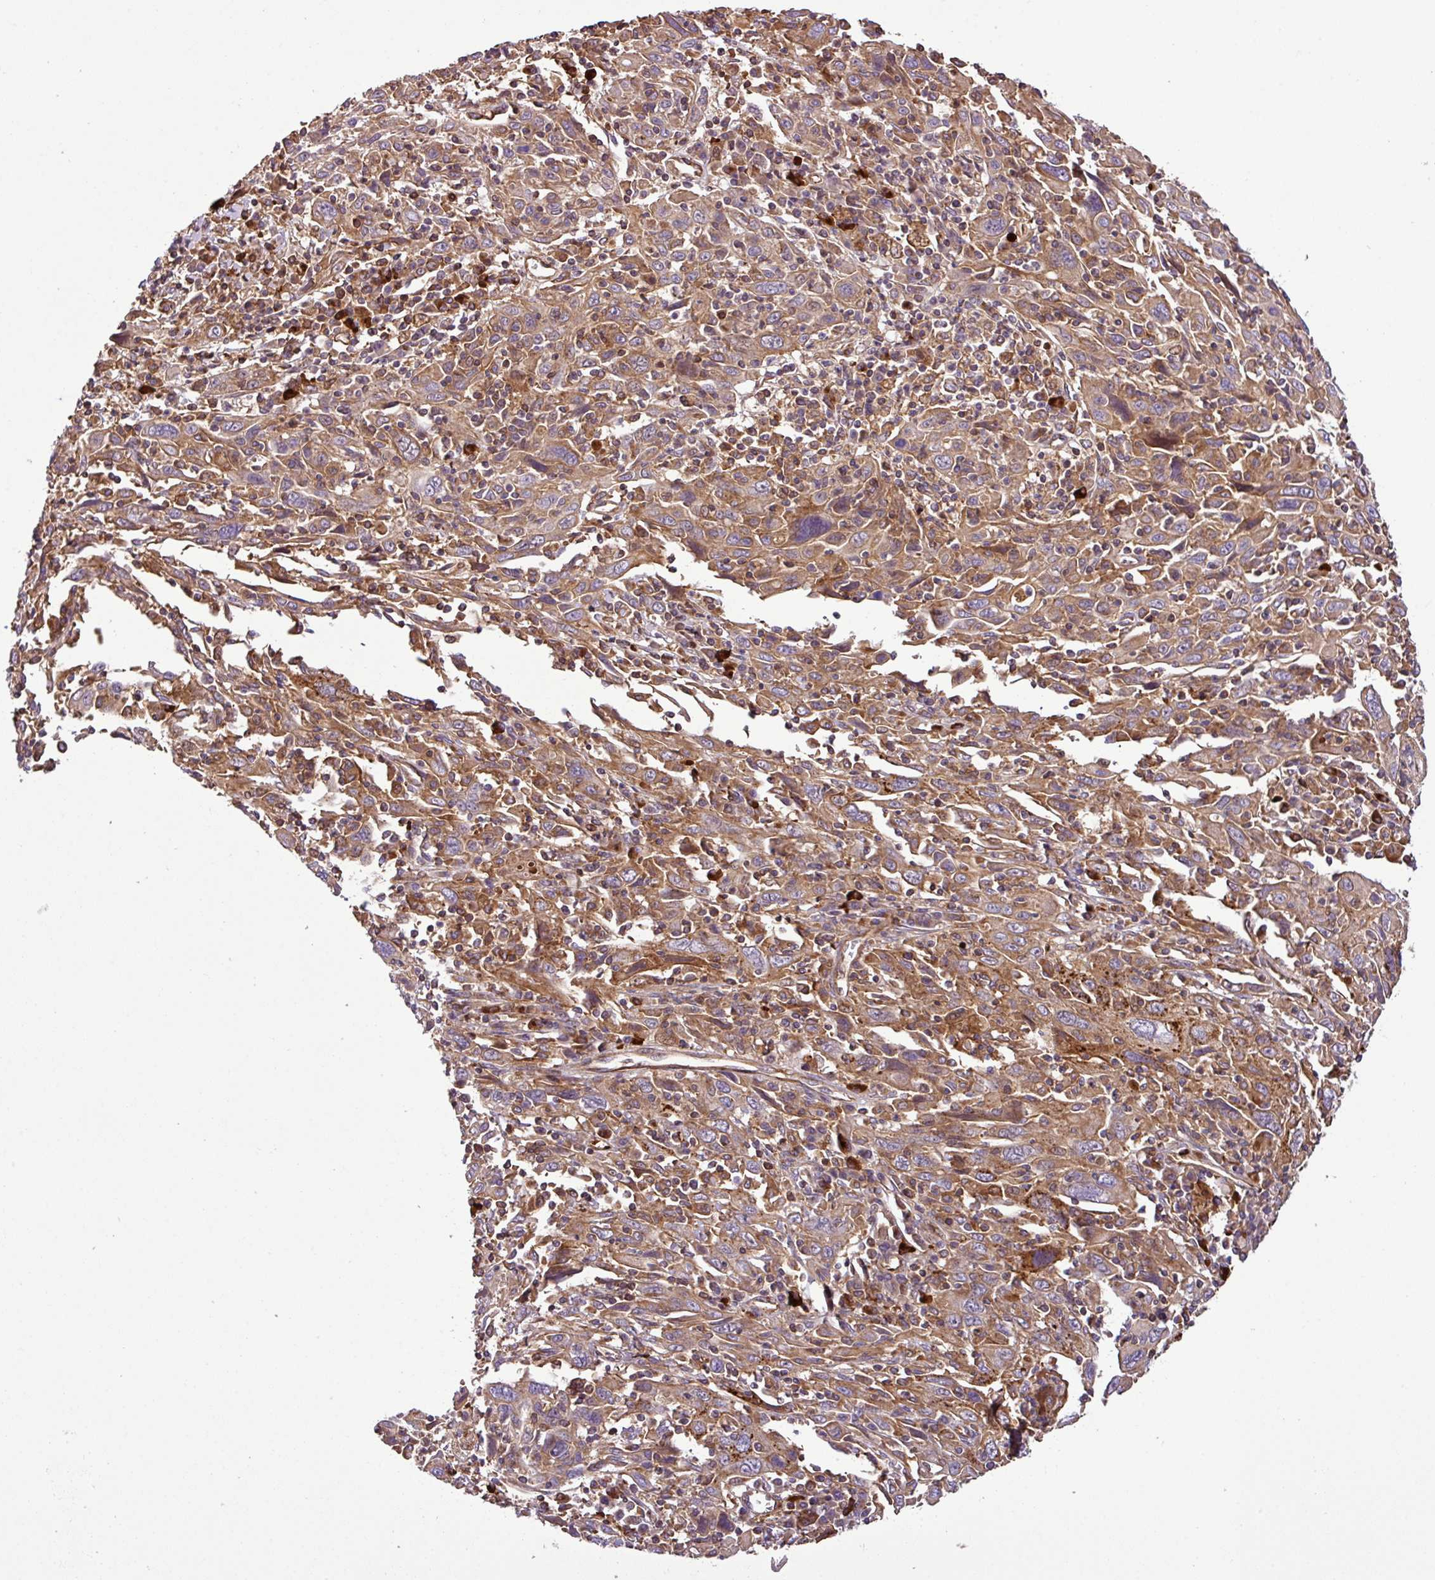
{"staining": {"intensity": "moderate", "quantity": ">75%", "location": "cytoplasmic/membranous"}, "tissue": "cervical cancer", "cell_type": "Tumor cells", "image_type": "cancer", "snomed": [{"axis": "morphology", "description": "Squamous cell carcinoma, NOS"}, {"axis": "topography", "description": "Cervix"}], "caption": "Immunohistochemistry (IHC) of squamous cell carcinoma (cervical) shows medium levels of moderate cytoplasmic/membranous expression in about >75% of tumor cells. The protein of interest is shown in brown color, while the nuclei are stained blue.", "gene": "ZNF266", "patient": {"sex": "female", "age": 46}}